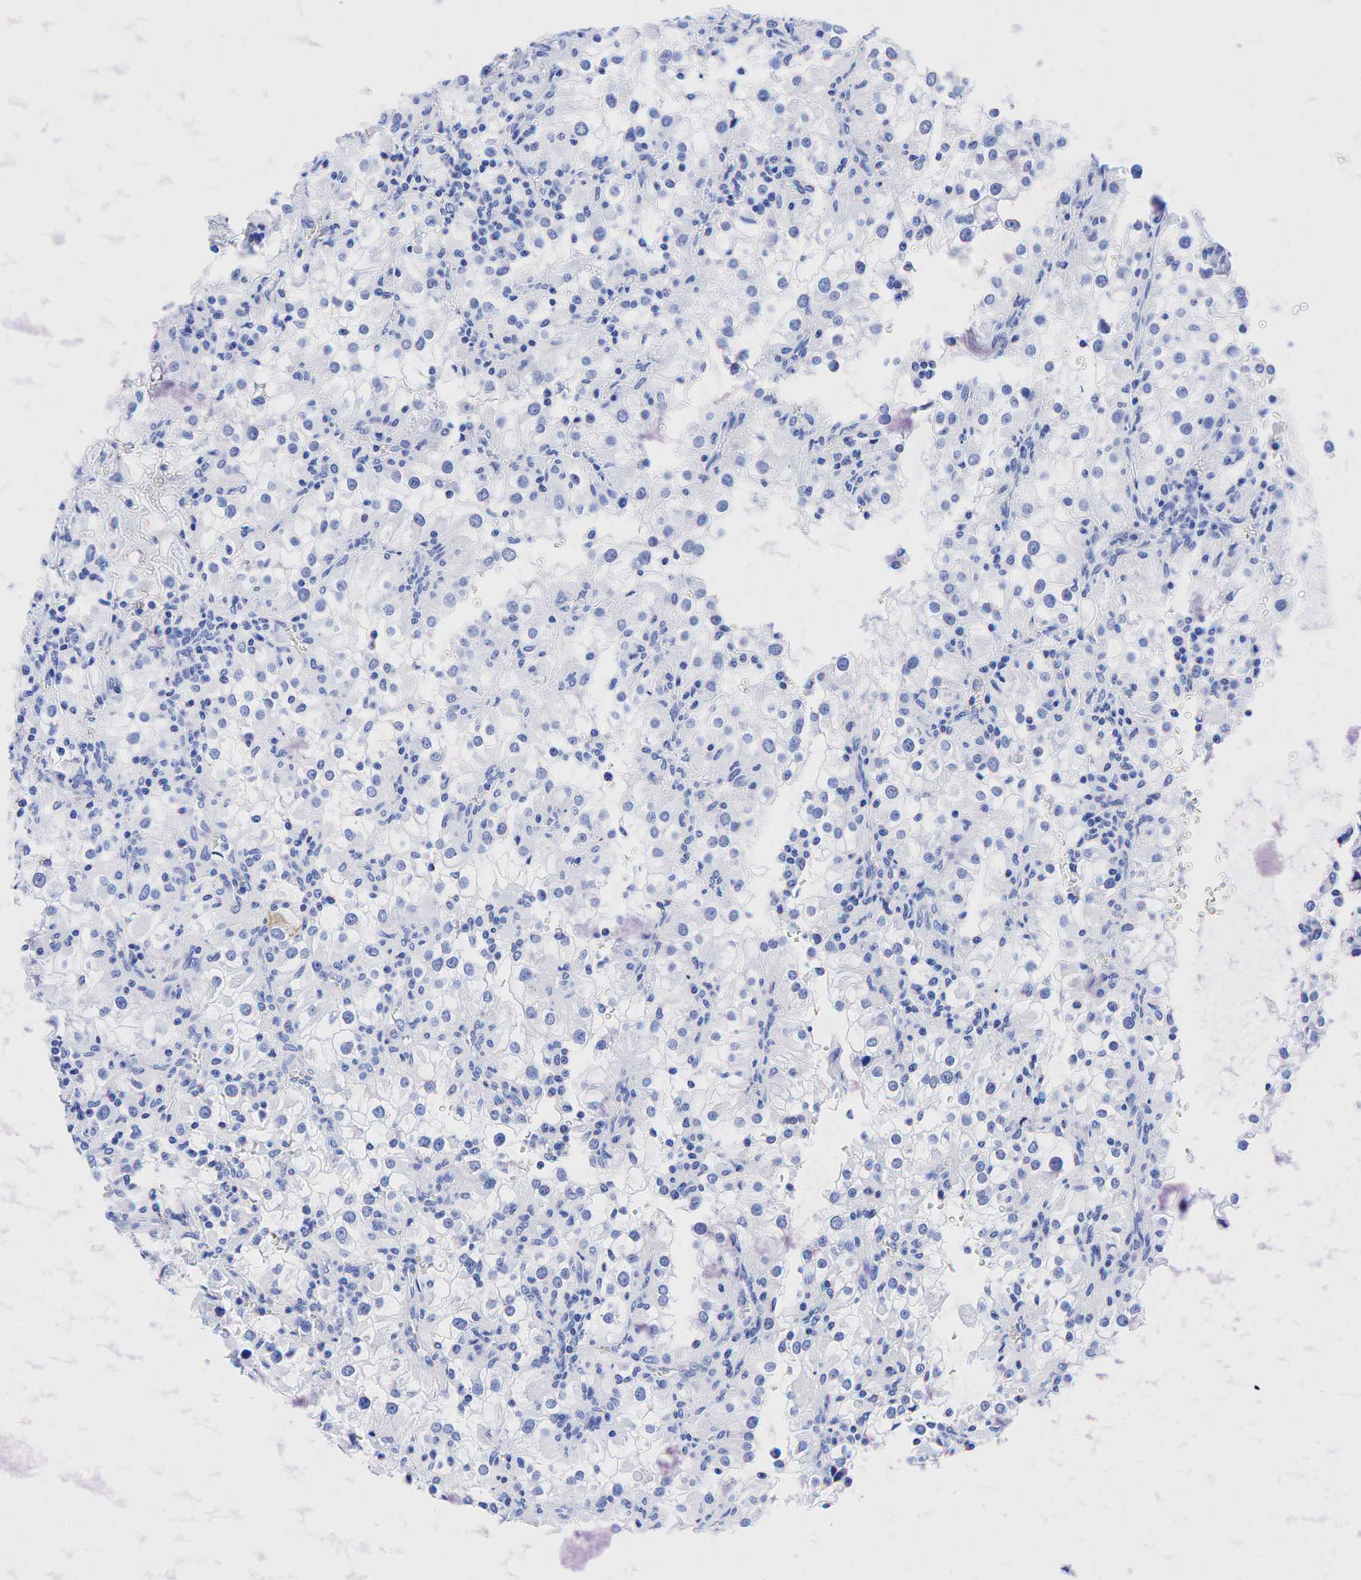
{"staining": {"intensity": "negative", "quantity": "none", "location": "none"}, "tissue": "renal cancer", "cell_type": "Tumor cells", "image_type": "cancer", "snomed": [{"axis": "morphology", "description": "Adenocarcinoma, NOS"}, {"axis": "topography", "description": "Kidney"}], "caption": "Immunohistochemistry image of neoplastic tissue: human renal cancer stained with DAB demonstrates no significant protein staining in tumor cells.", "gene": "KRT19", "patient": {"sex": "female", "age": 52}}